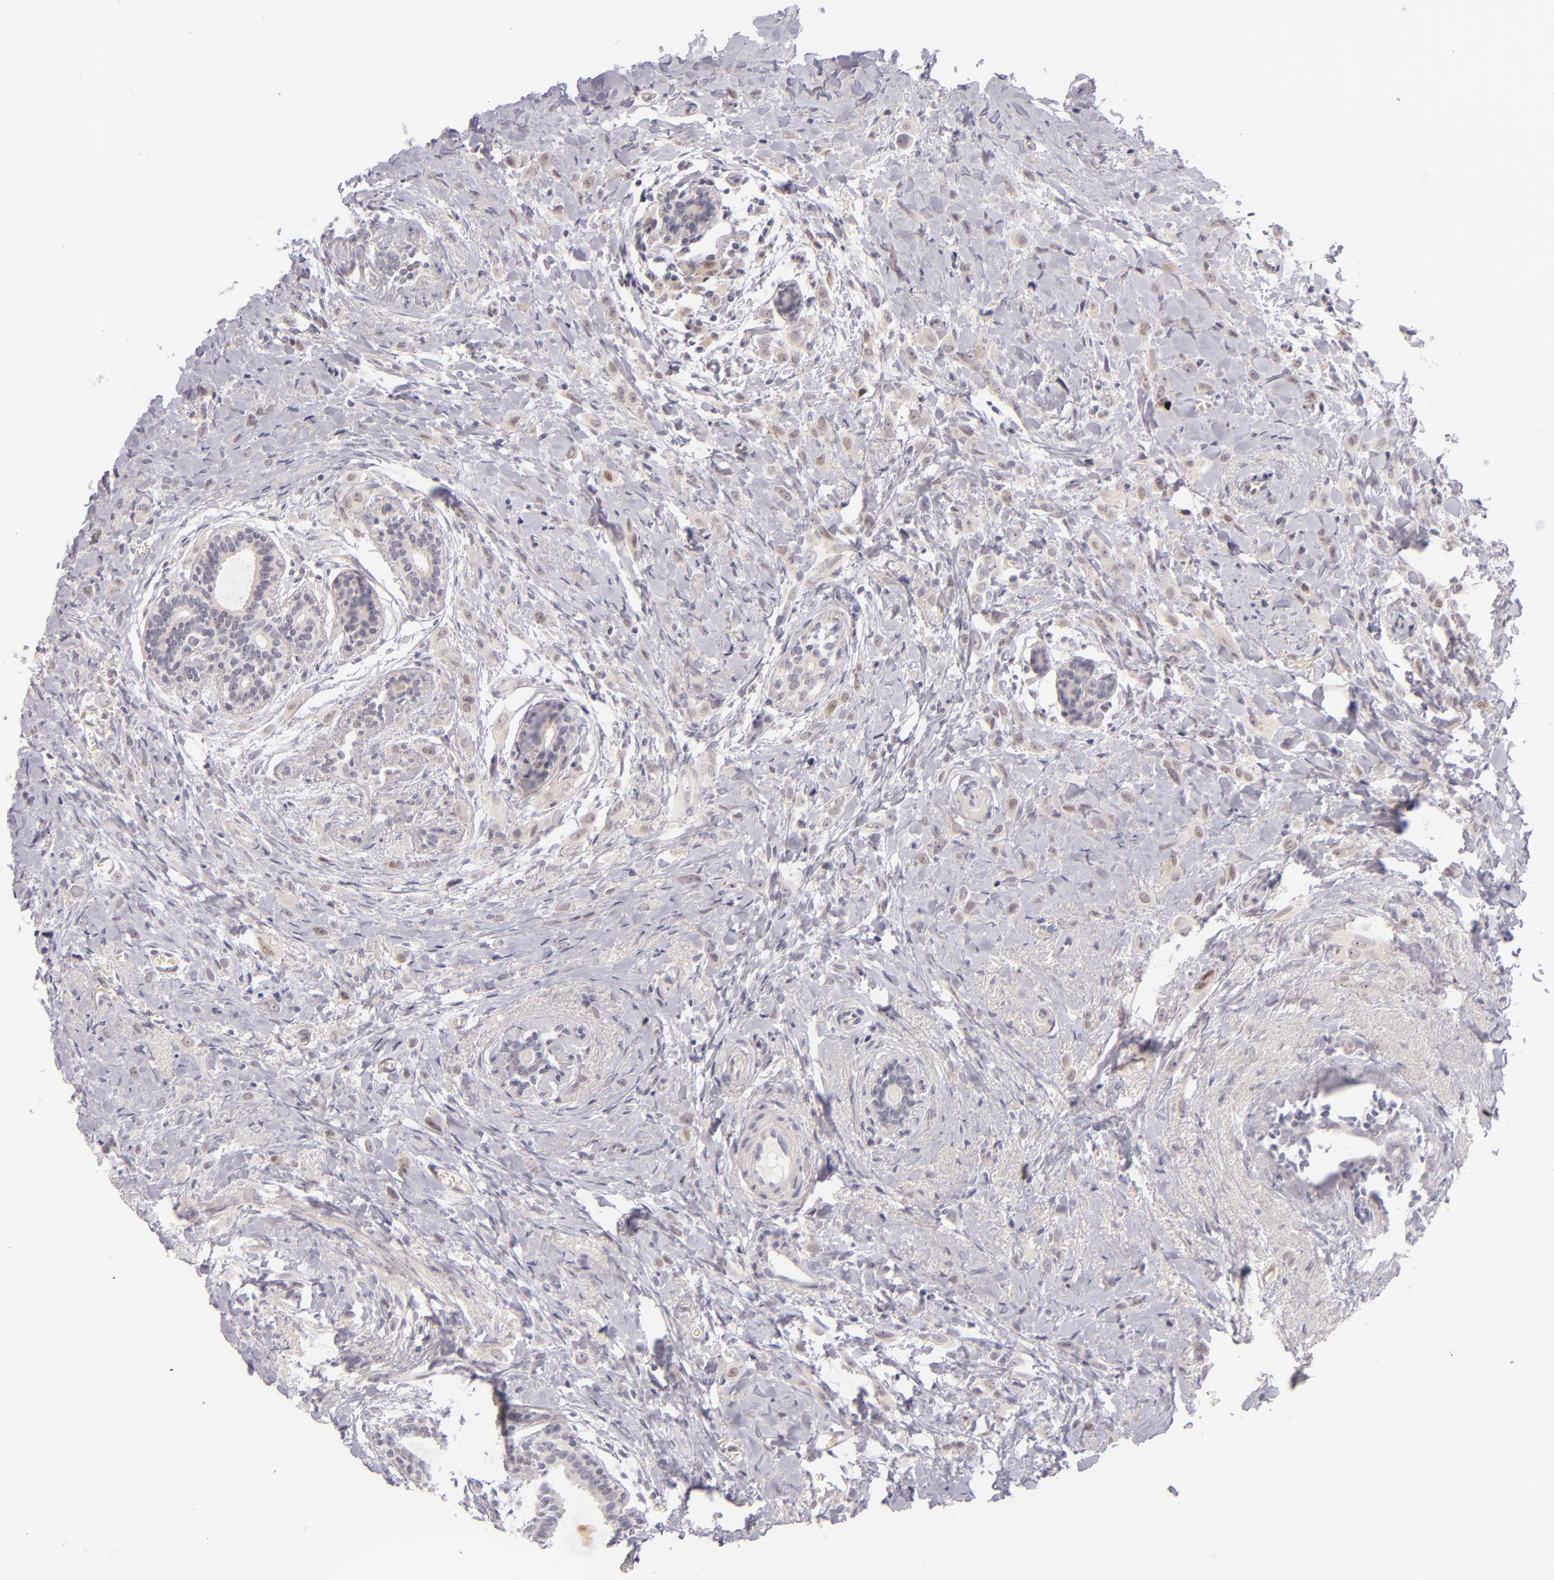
{"staining": {"intensity": "negative", "quantity": "none", "location": "none"}, "tissue": "breast cancer", "cell_type": "Tumor cells", "image_type": "cancer", "snomed": [{"axis": "morphology", "description": "Lobular carcinoma"}, {"axis": "topography", "description": "Breast"}], "caption": "An IHC histopathology image of breast lobular carcinoma is shown. There is no staining in tumor cells of breast lobular carcinoma.", "gene": "BCL3", "patient": {"sex": "female", "age": 57}}